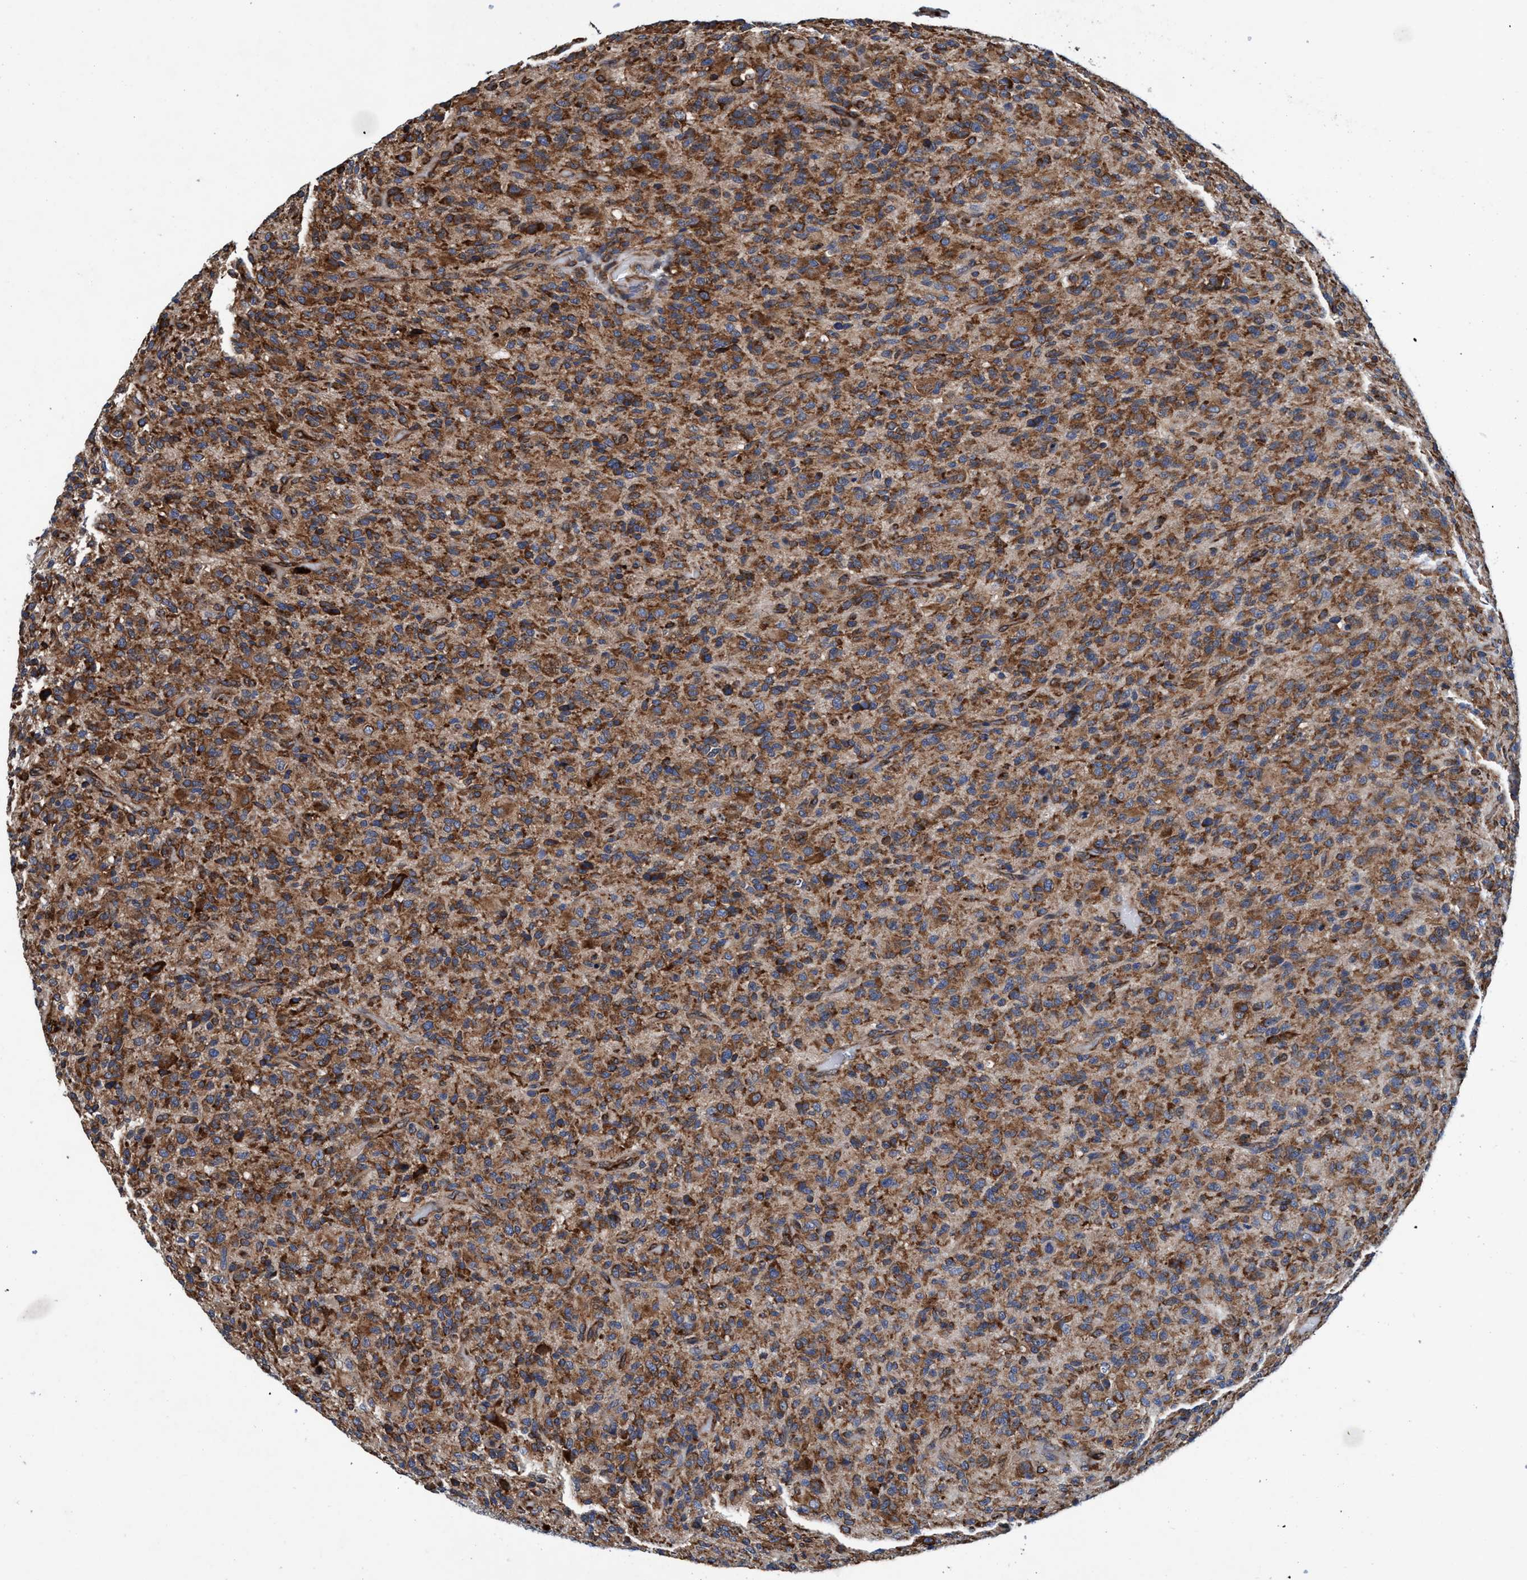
{"staining": {"intensity": "moderate", "quantity": ">75%", "location": "cytoplasmic/membranous"}, "tissue": "glioma", "cell_type": "Tumor cells", "image_type": "cancer", "snomed": [{"axis": "morphology", "description": "Glioma, malignant, High grade"}, {"axis": "topography", "description": "Brain"}], "caption": "Brown immunohistochemical staining in human malignant glioma (high-grade) displays moderate cytoplasmic/membranous staining in approximately >75% of tumor cells.", "gene": "ENDOG", "patient": {"sex": "male", "age": 71}}